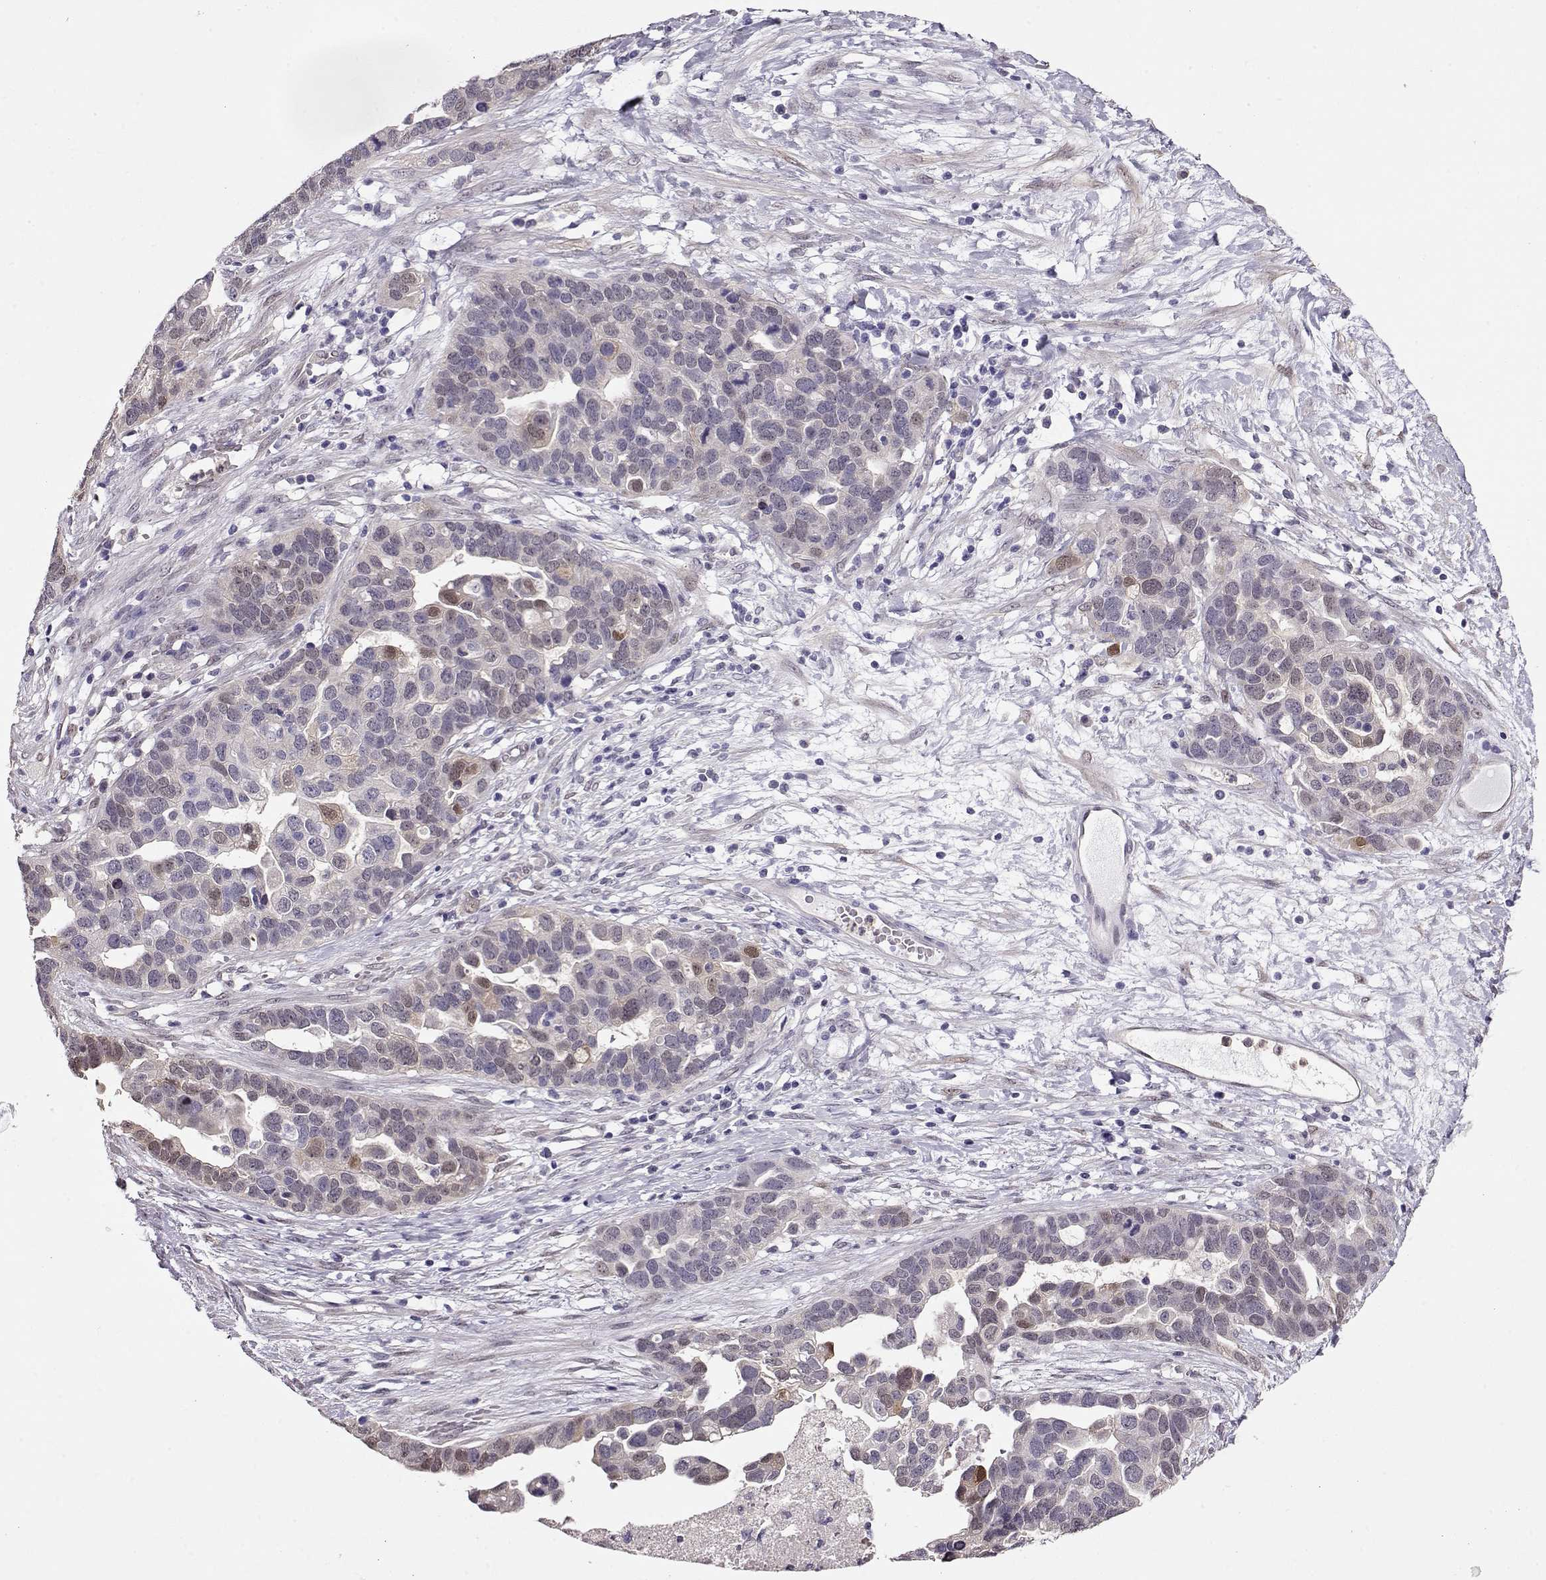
{"staining": {"intensity": "weak", "quantity": "<25%", "location": "nuclear"}, "tissue": "ovarian cancer", "cell_type": "Tumor cells", "image_type": "cancer", "snomed": [{"axis": "morphology", "description": "Cystadenocarcinoma, serous, NOS"}, {"axis": "topography", "description": "Ovary"}], "caption": "IHC of human ovarian serous cystadenocarcinoma exhibits no expression in tumor cells. The staining is performed using DAB brown chromogen with nuclei counter-stained in using hematoxylin.", "gene": "CCR8", "patient": {"sex": "female", "age": 54}}